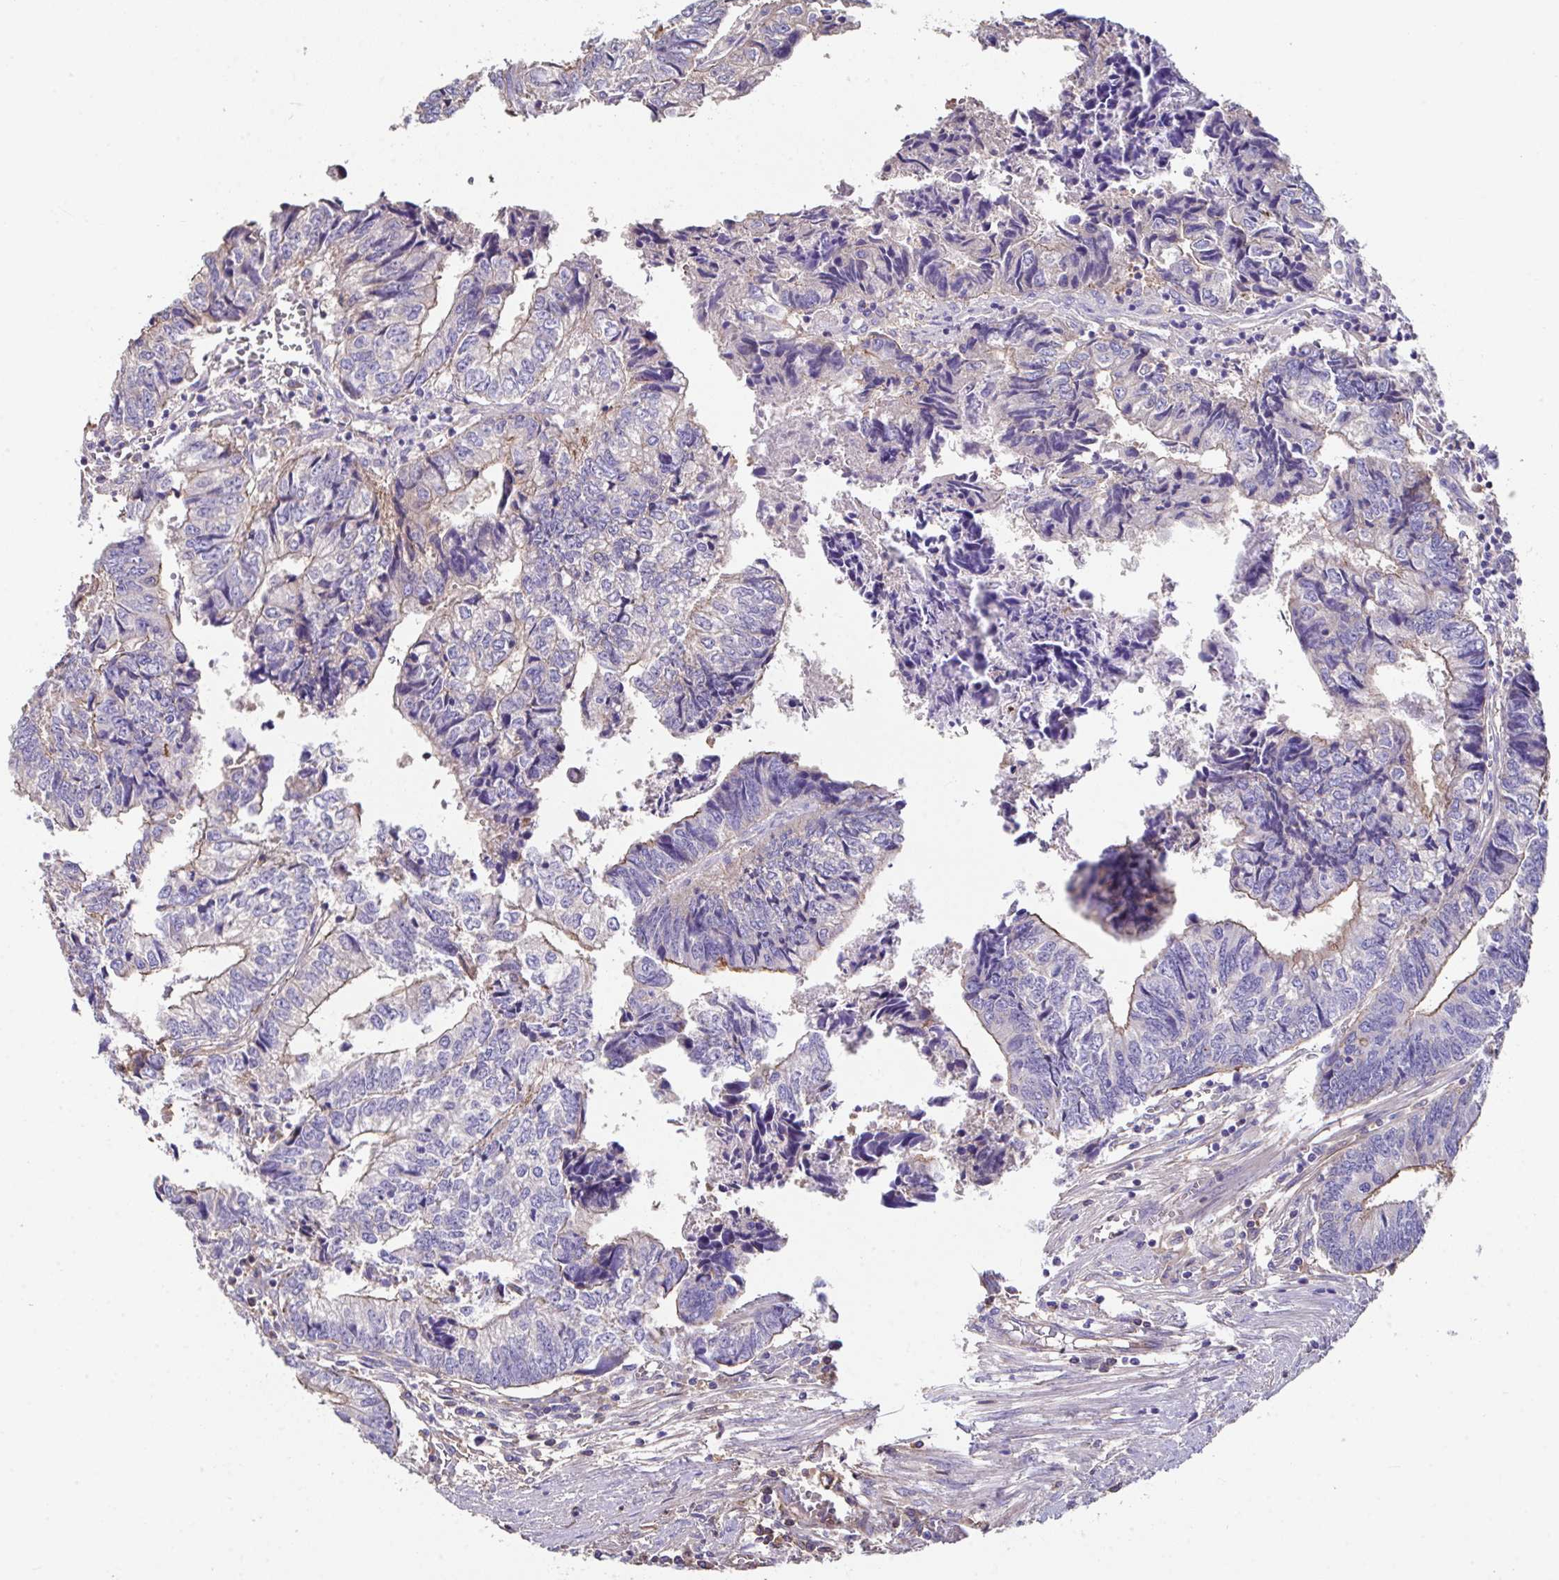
{"staining": {"intensity": "moderate", "quantity": ">75%", "location": "cytoplasmic/membranous"}, "tissue": "colorectal cancer", "cell_type": "Tumor cells", "image_type": "cancer", "snomed": [{"axis": "morphology", "description": "Adenocarcinoma, NOS"}, {"axis": "topography", "description": "Colon"}], "caption": "Protein staining exhibits moderate cytoplasmic/membranous staining in approximately >75% of tumor cells in colorectal cancer.", "gene": "ZNF813", "patient": {"sex": "male", "age": 86}}